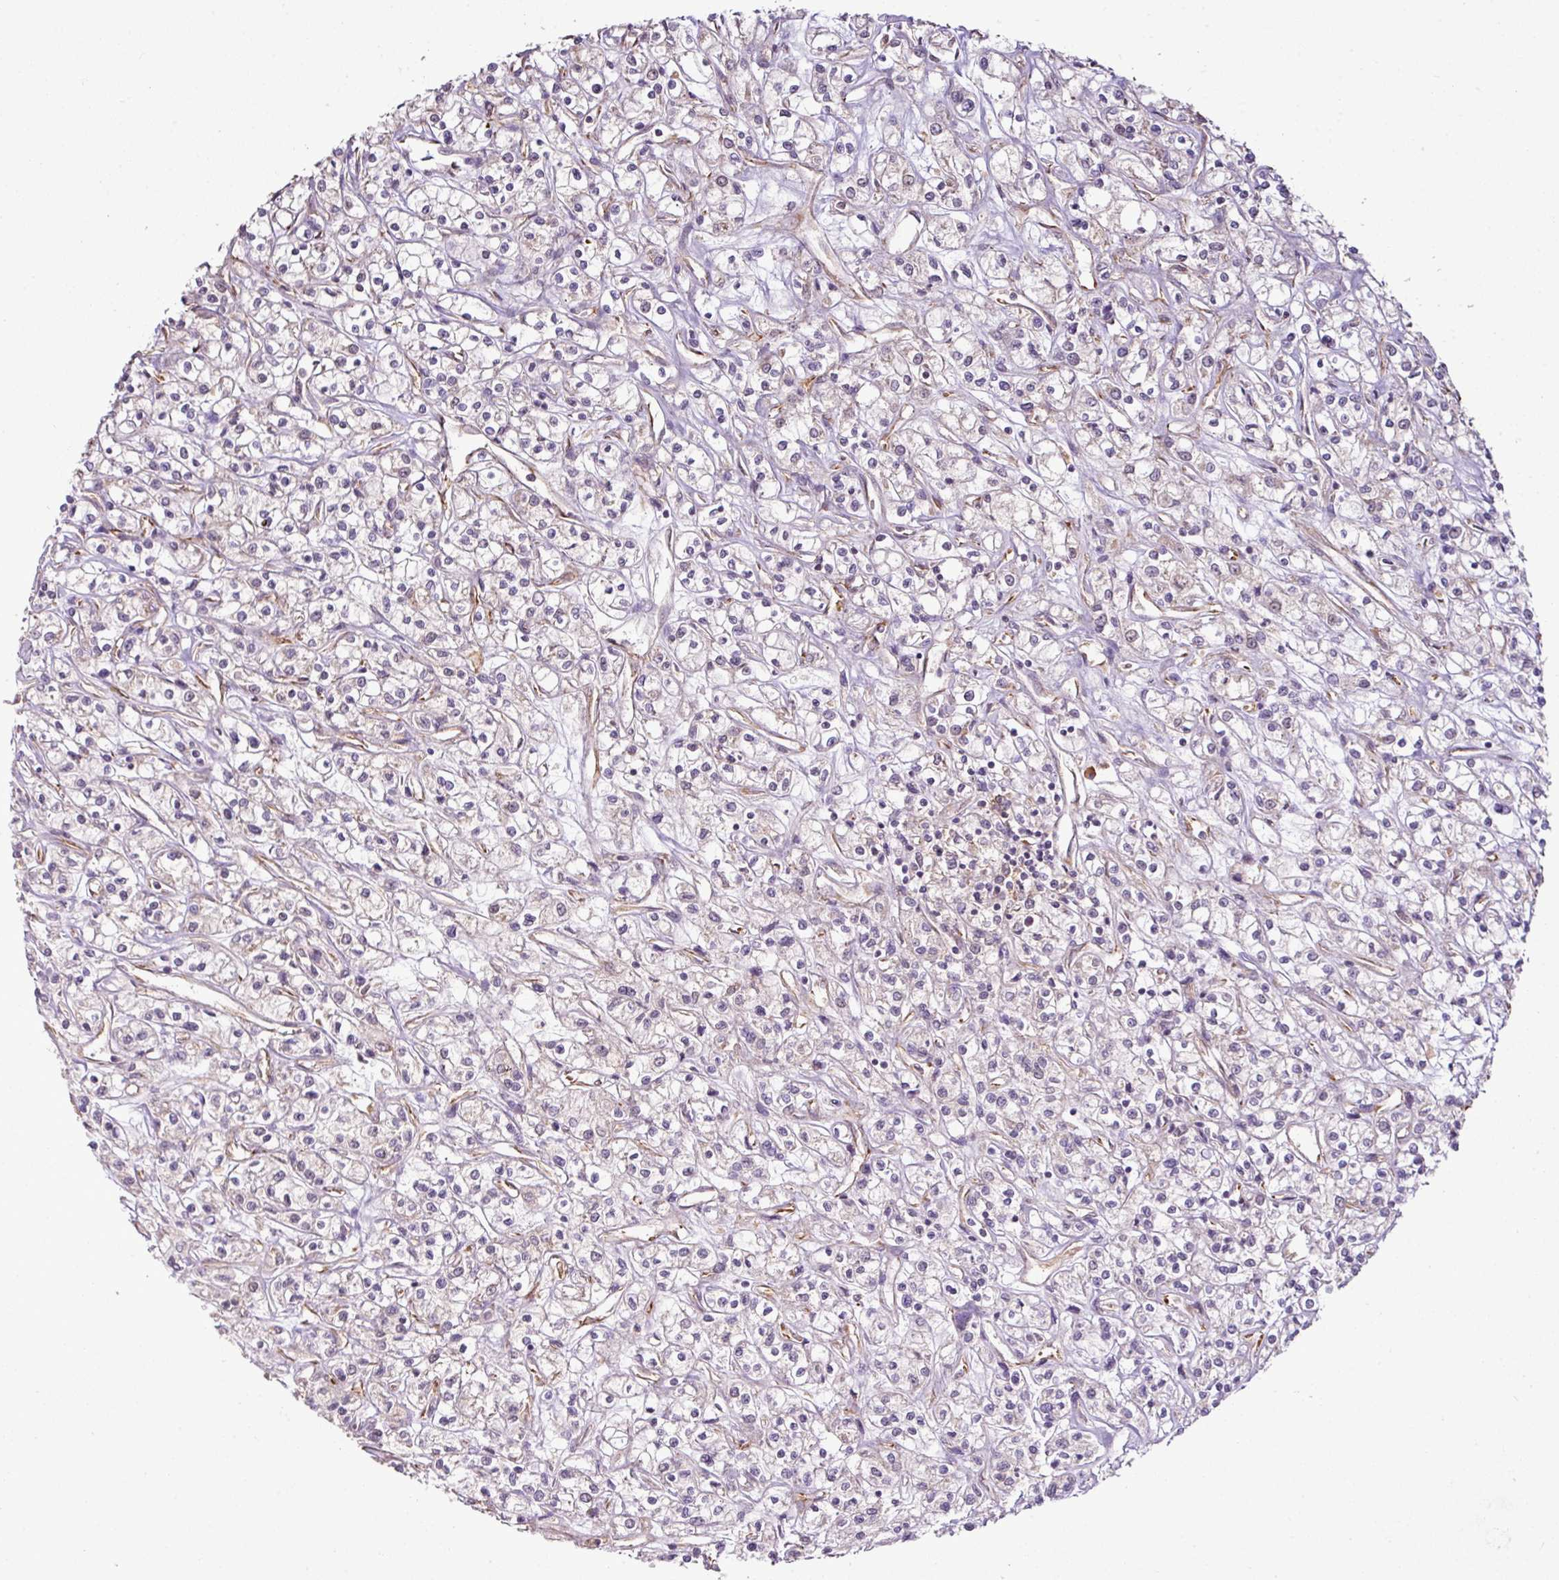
{"staining": {"intensity": "negative", "quantity": "none", "location": "none"}, "tissue": "renal cancer", "cell_type": "Tumor cells", "image_type": "cancer", "snomed": [{"axis": "morphology", "description": "Adenocarcinoma, NOS"}, {"axis": "topography", "description": "Kidney"}], "caption": "Immunohistochemistry (IHC) micrograph of renal cancer (adenocarcinoma) stained for a protein (brown), which displays no expression in tumor cells. The staining is performed using DAB (3,3'-diaminobenzidine) brown chromogen with nuclei counter-stained in using hematoxylin.", "gene": "DNAAF4", "patient": {"sex": "female", "age": 59}}